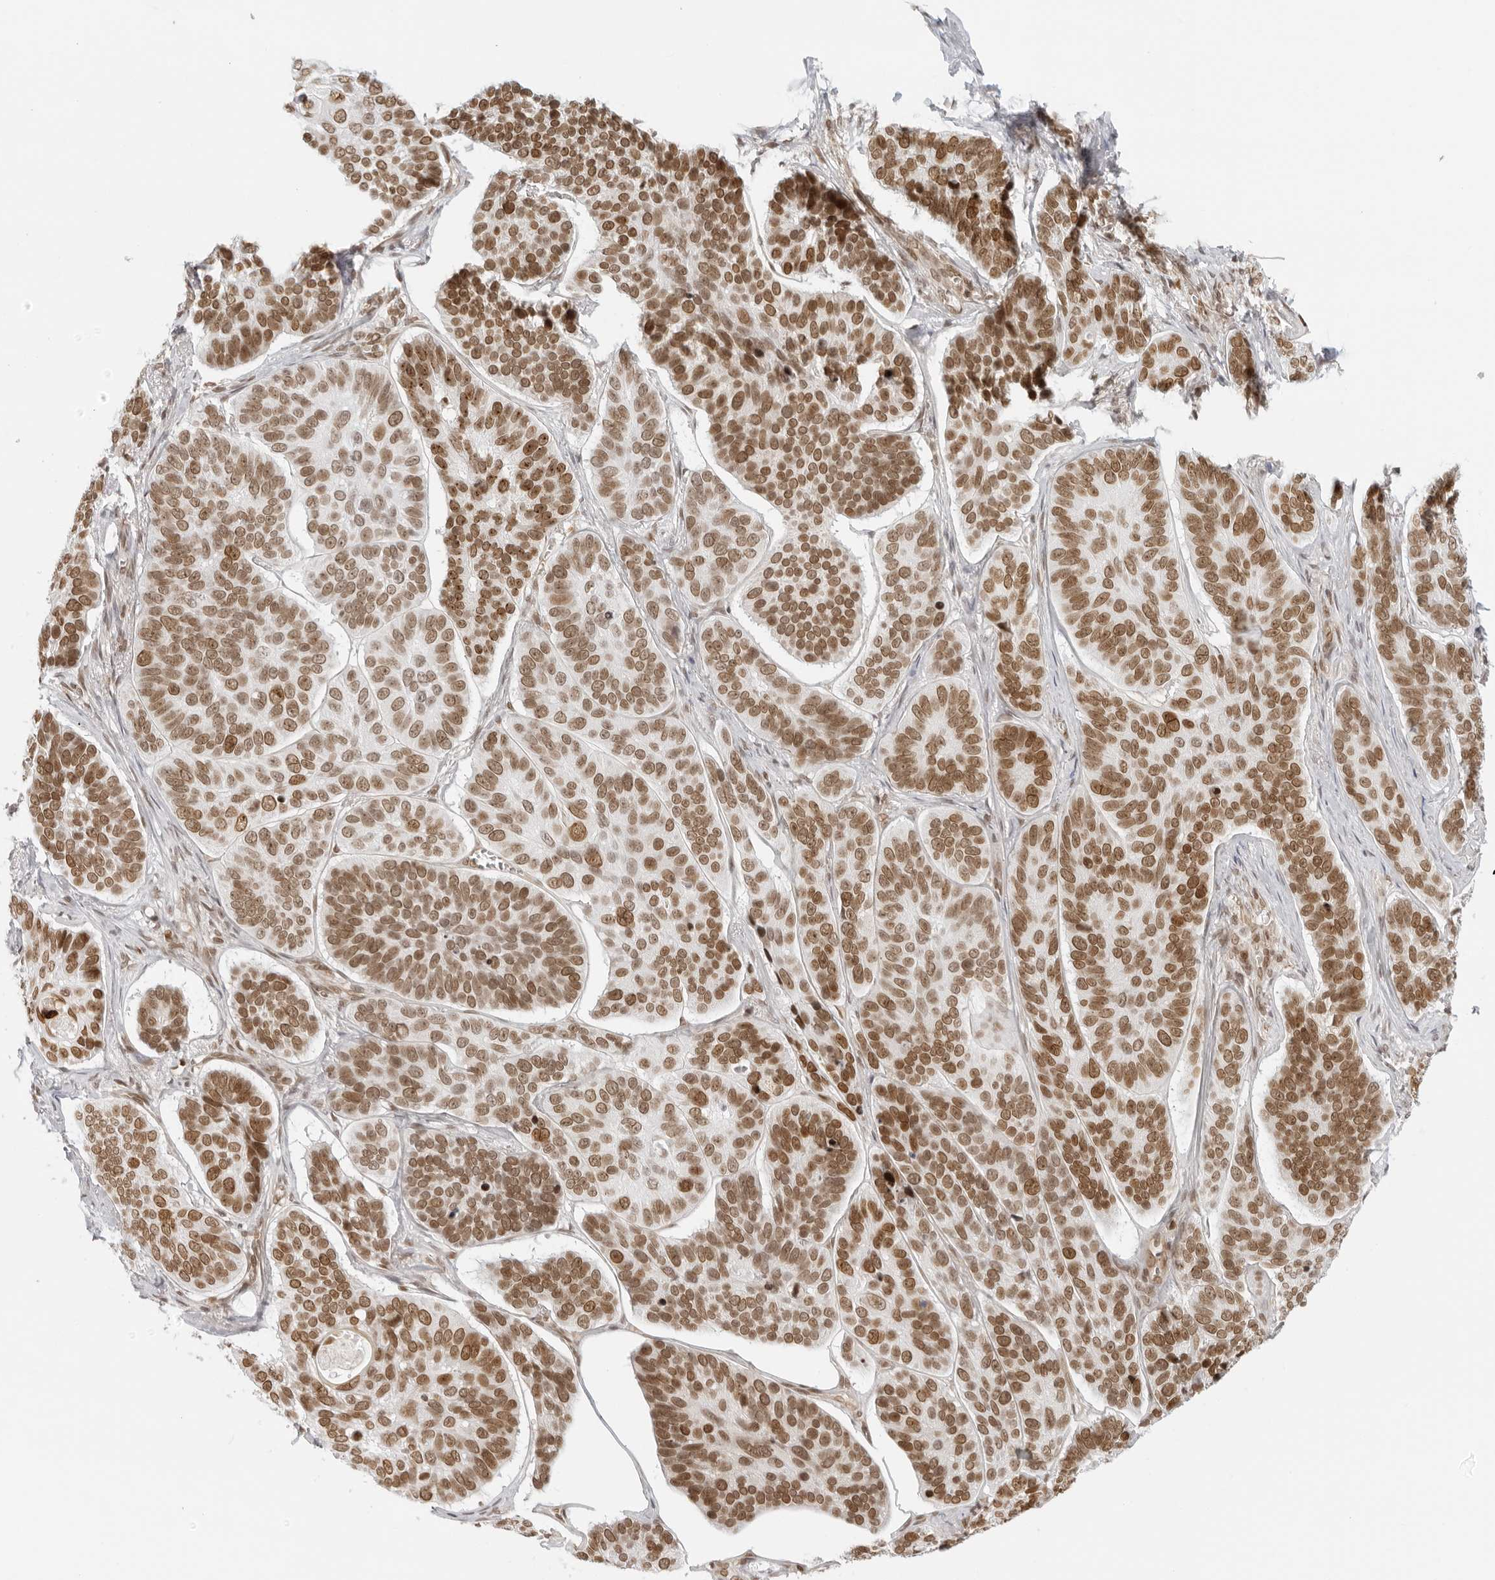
{"staining": {"intensity": "moderate", "quantity": ">75%", "location": "nuclear"}, "tissue": "skin cancer", "cell_type": "Tumor cells", "image_type": "cancer", "snomed": [{"axis": "morphology", "description": "Basal cell carcinoma"}, {"axis": "topography", "description": "Skin"}], "caption": "Protein staining of skin basal cell carcinoma tissue reveals moderate nuclear staining in approximately >75% of tumor cells. The staining was performed using DAB (3,3'-diaminobenzidine), with brown indicating positive protein expression. Nuclei are stained blue with hematoxylin.", "gene": "RCC1", "patient": {"sex": "male", "age": 62}}